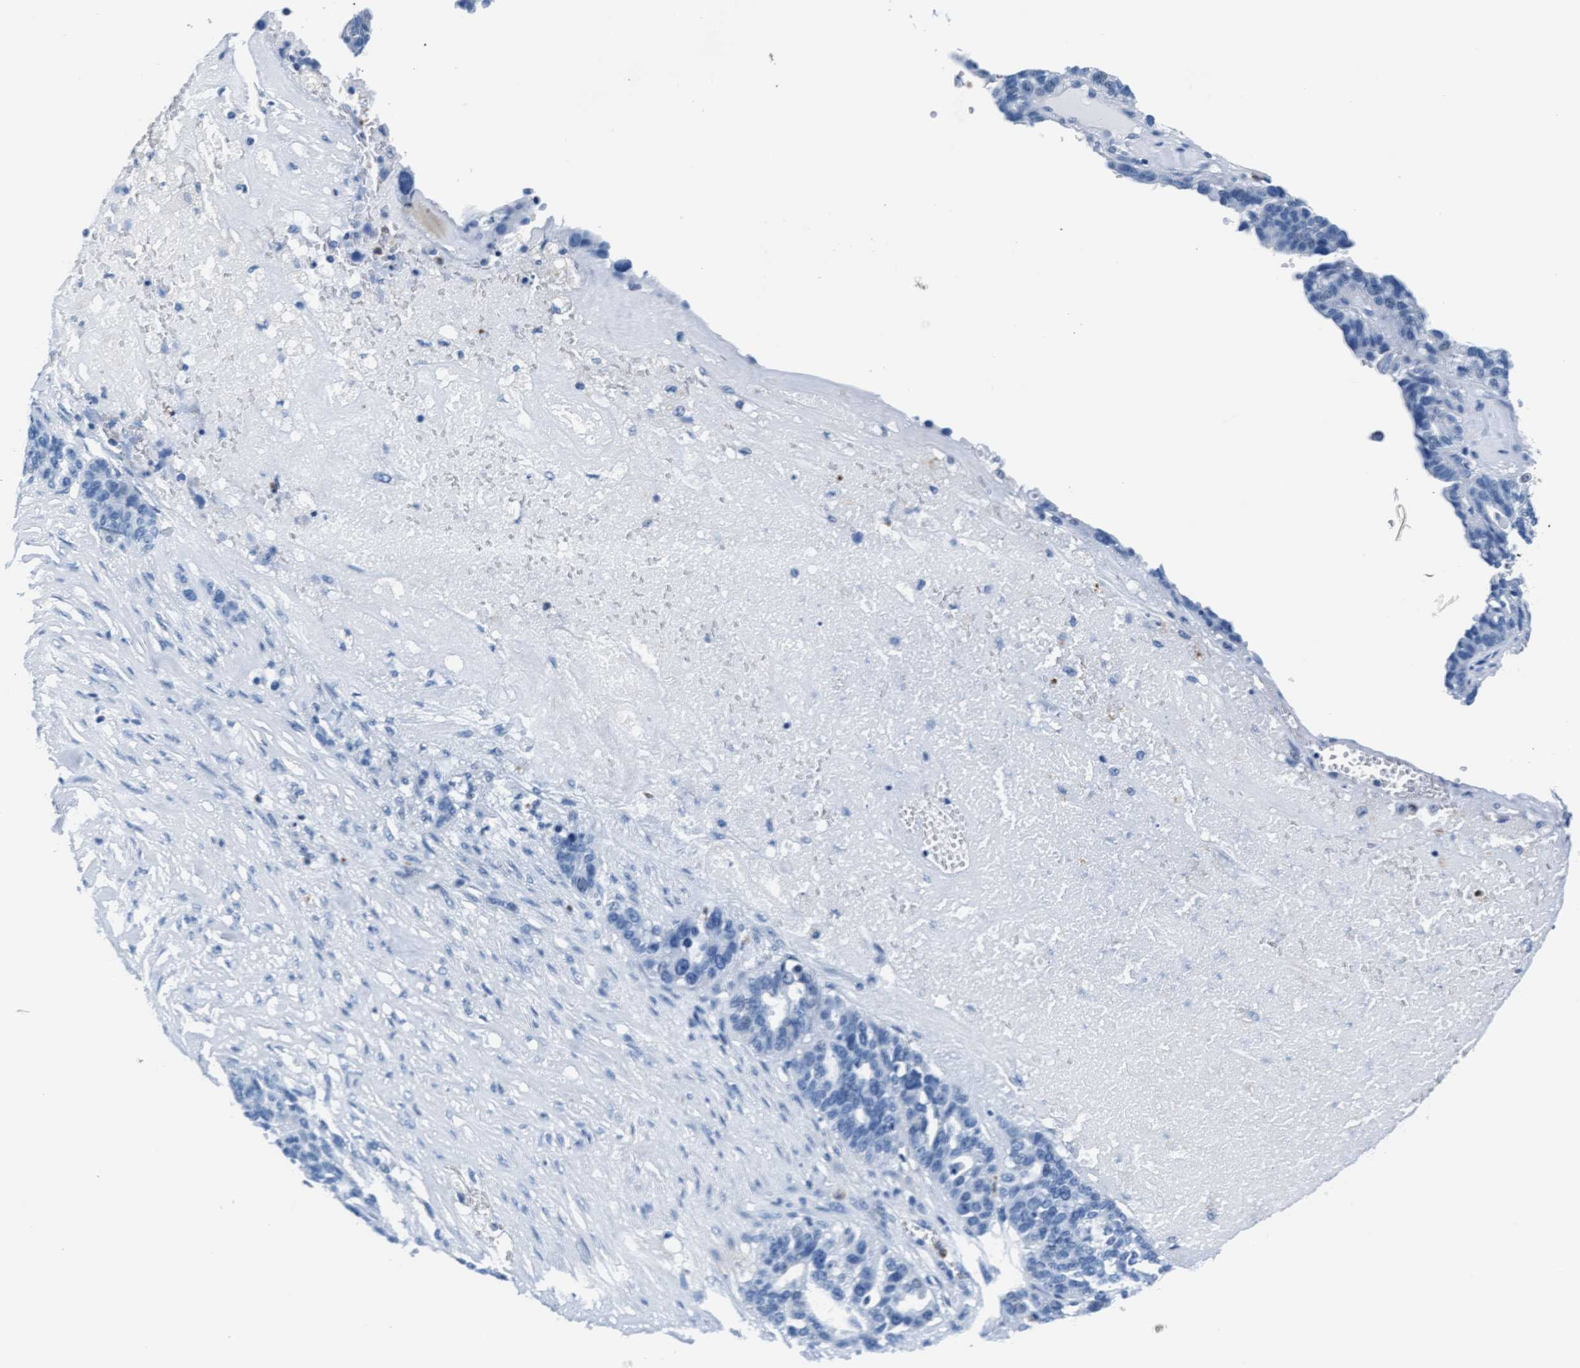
{"staining": {"intensity": "negative", "quantity": "none", "location": "none"}, "tissue": "ovarian cancer", "cell_type": "Tumor cells", "image_type": "cancer", "snomed": [{"axis": "morphology", "description": "Cystadenocarcinoma, serous, NOS"}, {"axis": "topography", "description": "Ovary"}], "caption": "A photomicrograph of ovarian cancer (serous cystadenocarcinoma) stained for a protein shows no brown staining in tumor cells.", "gene": "MMP8", "patient": {"sex": "female", "age": 59}}